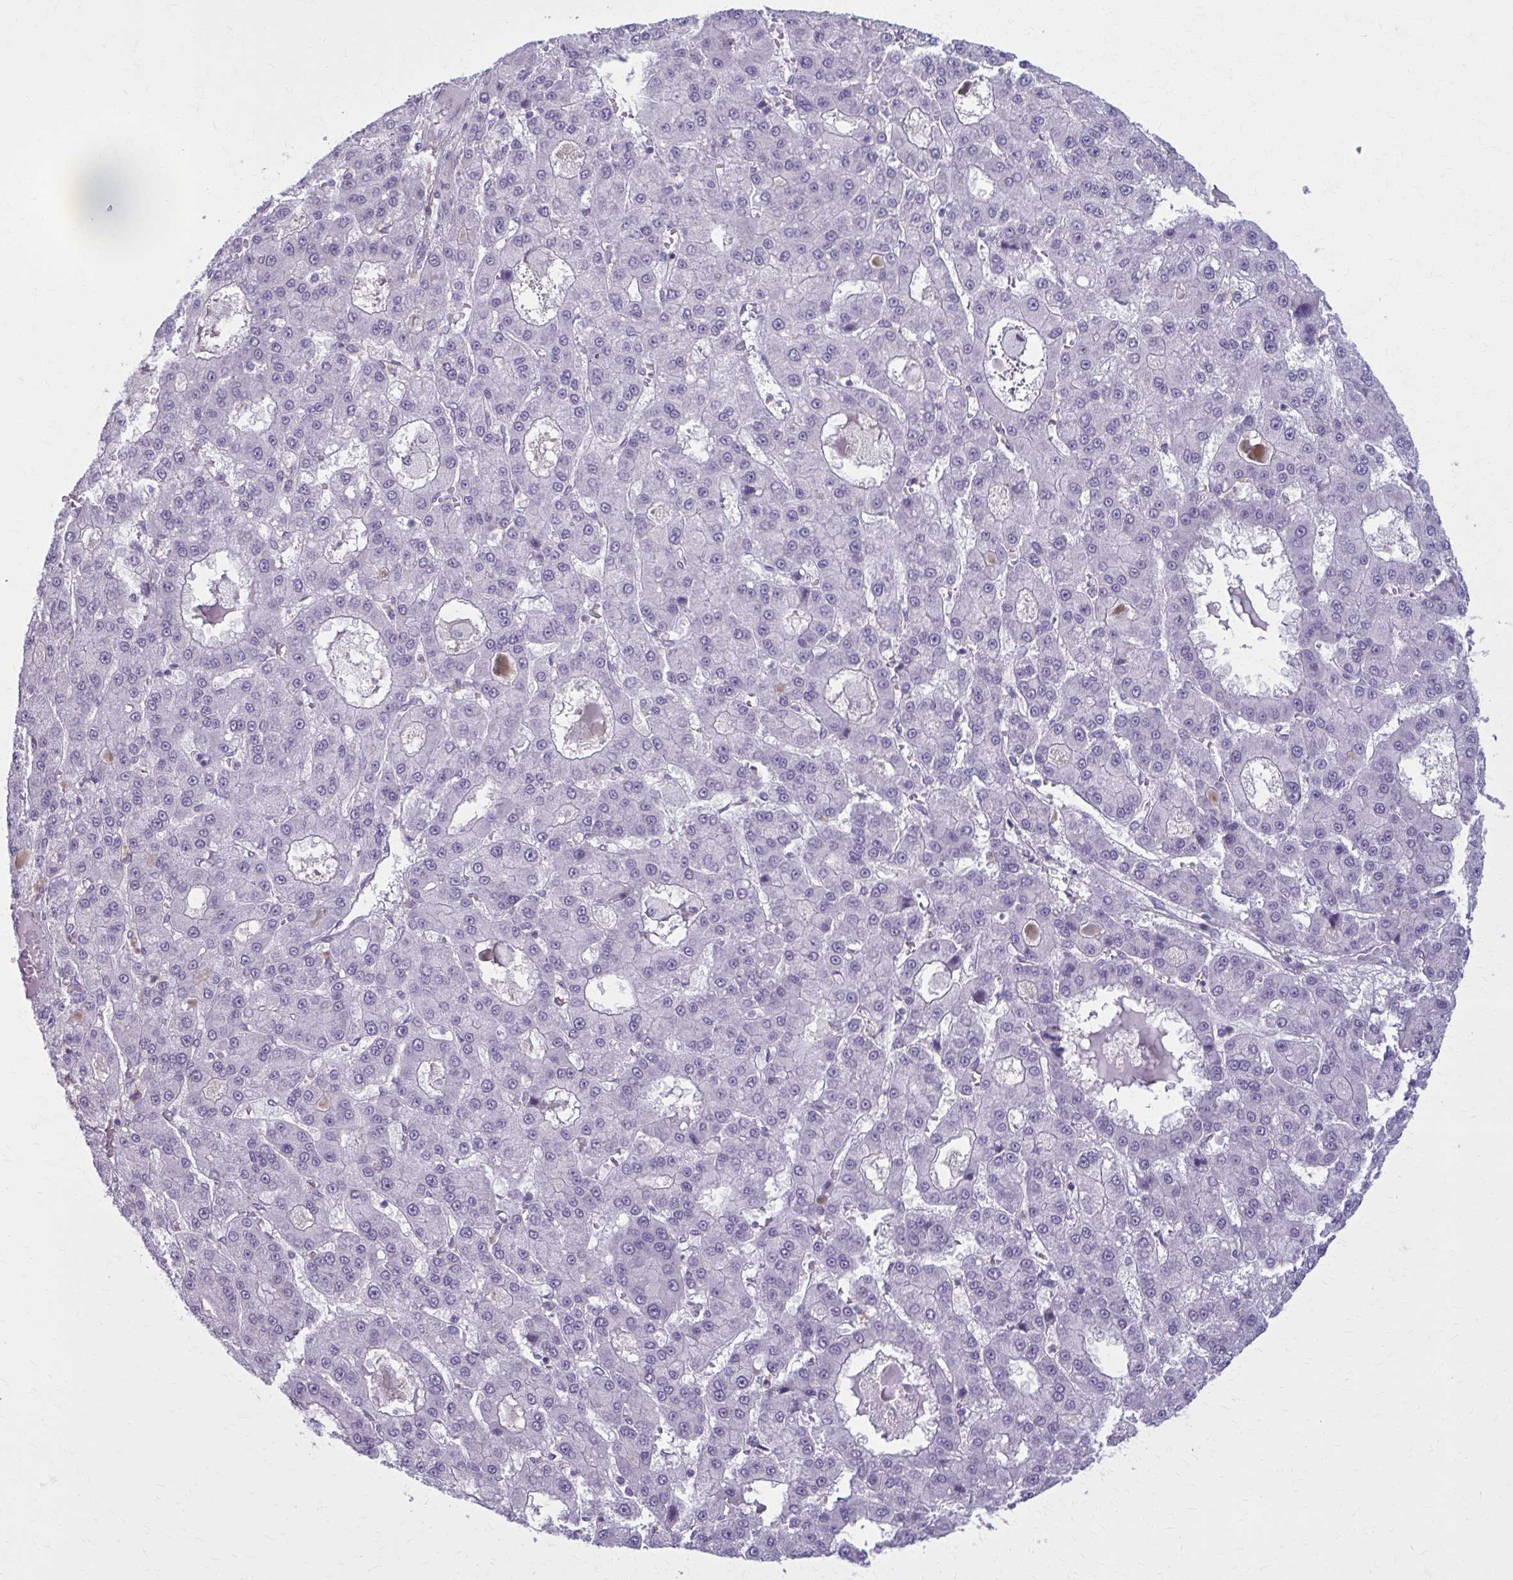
{"staining": {"intensity": "negative", "quantity": "none", "location": "none"}, "tissue": "liver cancer", "cell_type": "Tumor cells", "image_type": "cancer", "snomed": [{"axis": "morphology", "description": "Carcinoma, Hepatocellular, NOS"}, {"axis": "topography", "description": "Liver"}], "caption": "Tumor cells are negative for protein expression in human hepatocellular carcinoma (liver).", "gene": "NUMBL", "patient": {"sex": "male", "age": 70}}